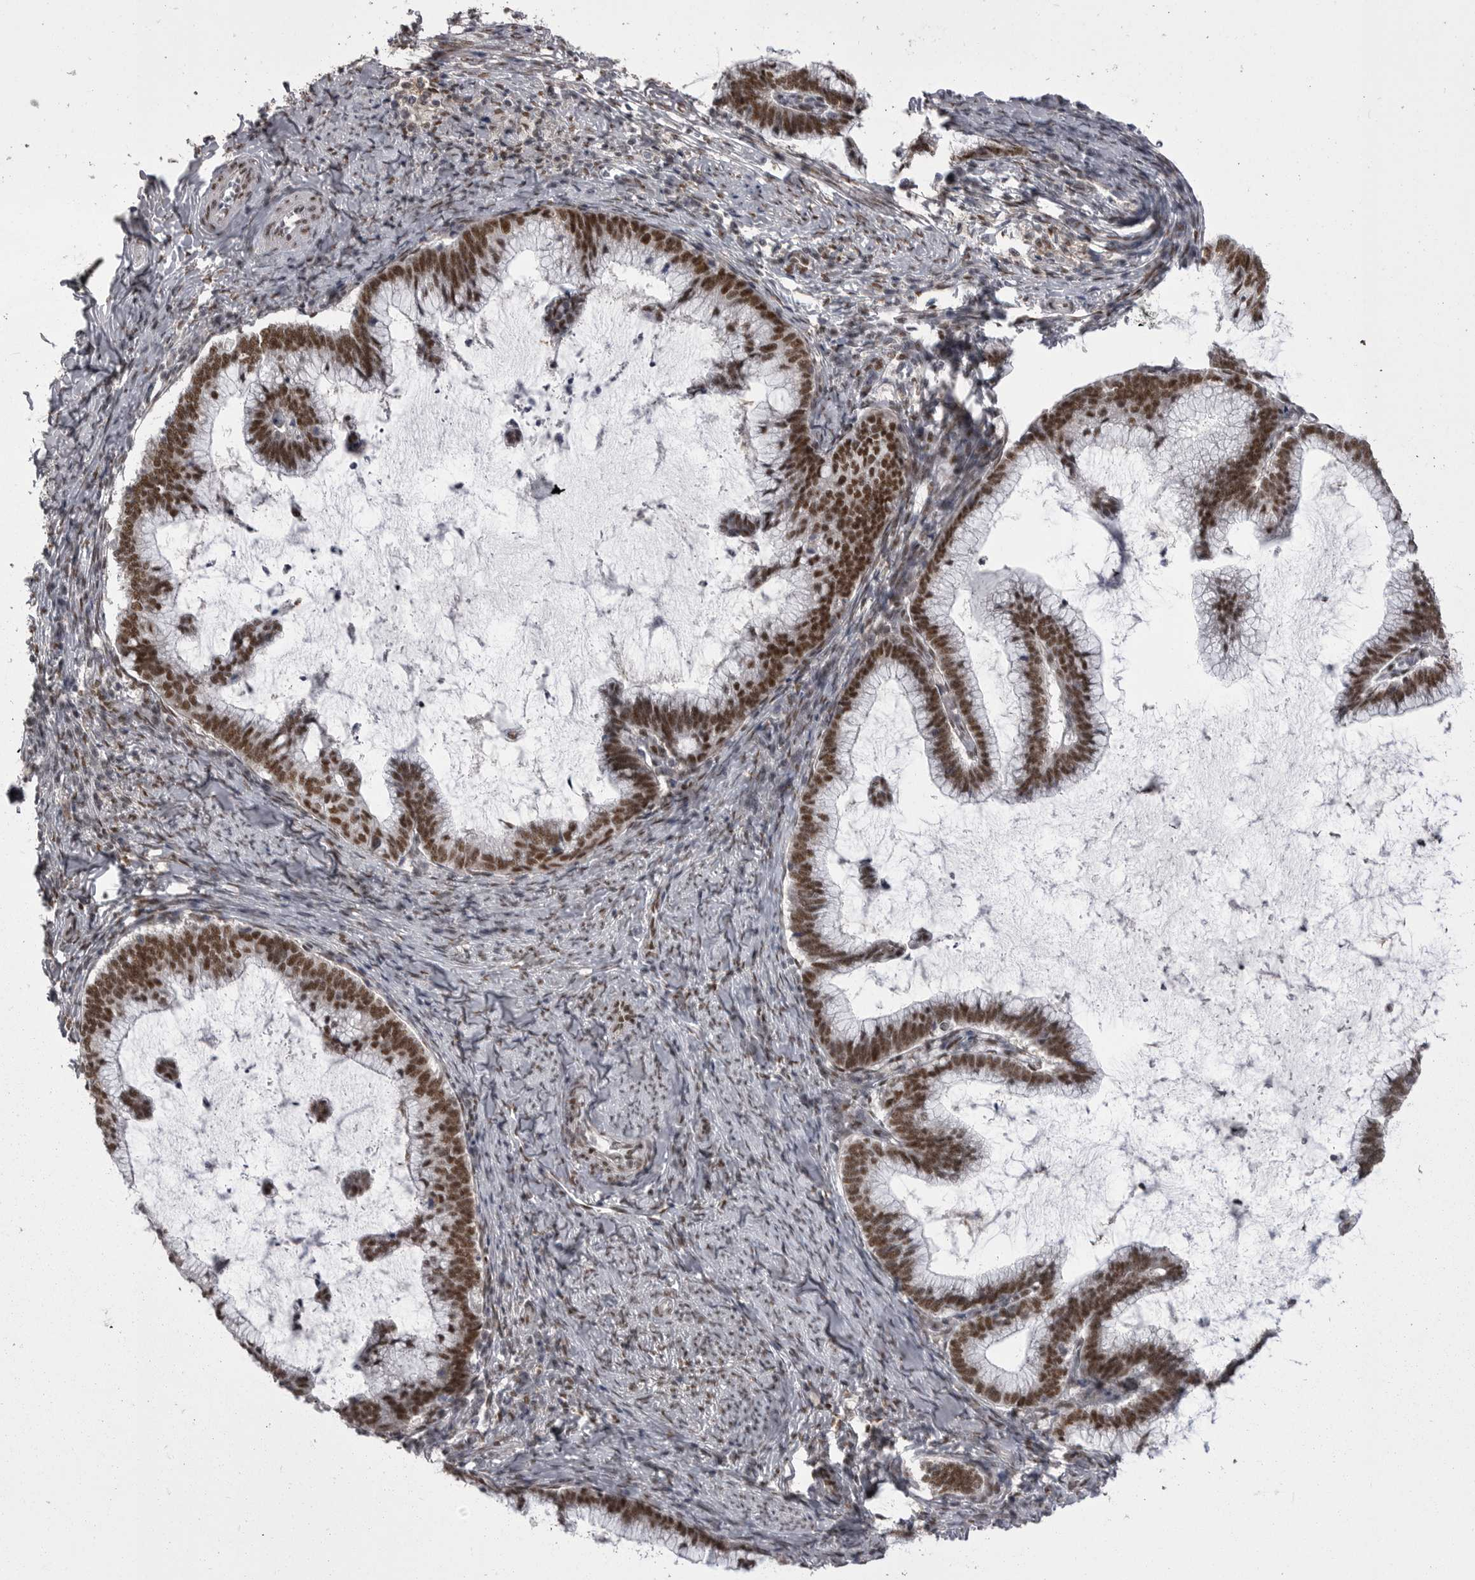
{"staining": {"intensity": "strong", "quantity": ">75%", "location": "nuclear"}, "tissue": "cervical cancer", "cell_type": "Tumor cells", "image_type": "cancer", "snomed": [{"axis": "morphology", "description": "Adenocarcinoma, NOS"}, {"axis": "topography", "description": "Cervix"}], "caption": "Cervical adenocarcinoma was stained to show a protein in brown. There is high levels of strong nuclear expression in approximately >75% of tumor cells. Nuclei are stained in blue.", "gene": "MEPCE", "patient": {"sex": "female", "age": 36}}